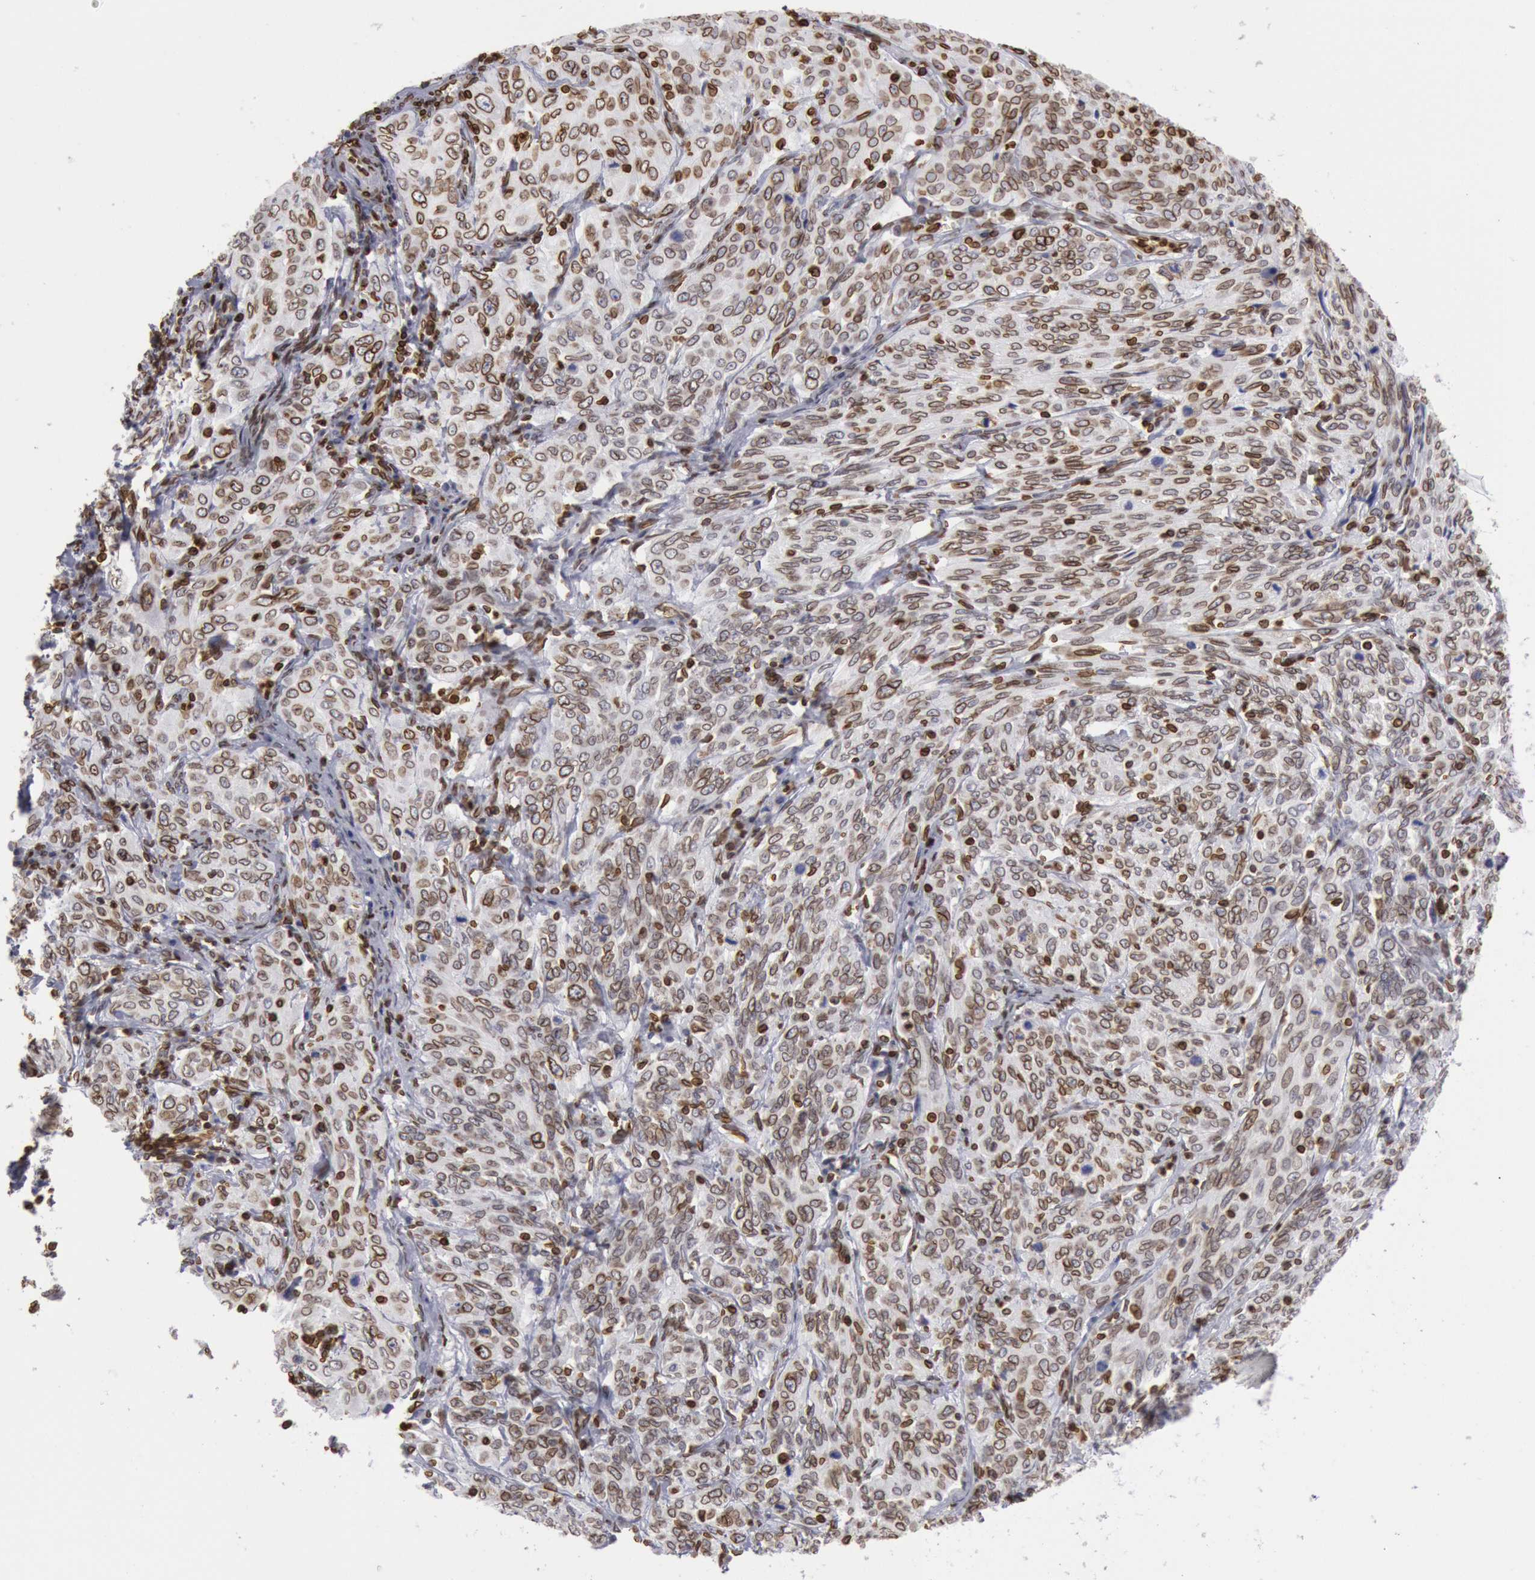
{"staining": {"intensity": "moderate", "quantity": ">75%", "location": "nuclear"}, "tissue": "cervical cancer", "cell_type": "Tumor cells", "image_type": "cancer", "snomed": [{"axis": "morphology", "description": "Squamous cell carcinoma, NOS"}, {"axis": "topography", "description": "Cervix"}], "caption": "Moderate nuclear protein staining is present in about >75% of tumor cells in cervical cancer (squamous cell carcinoma). (DAB IHC, brown staining for protein, blue staining for nuclei).", "gene": "SUN2", "patient": {"sex": "female", "age": 38}}